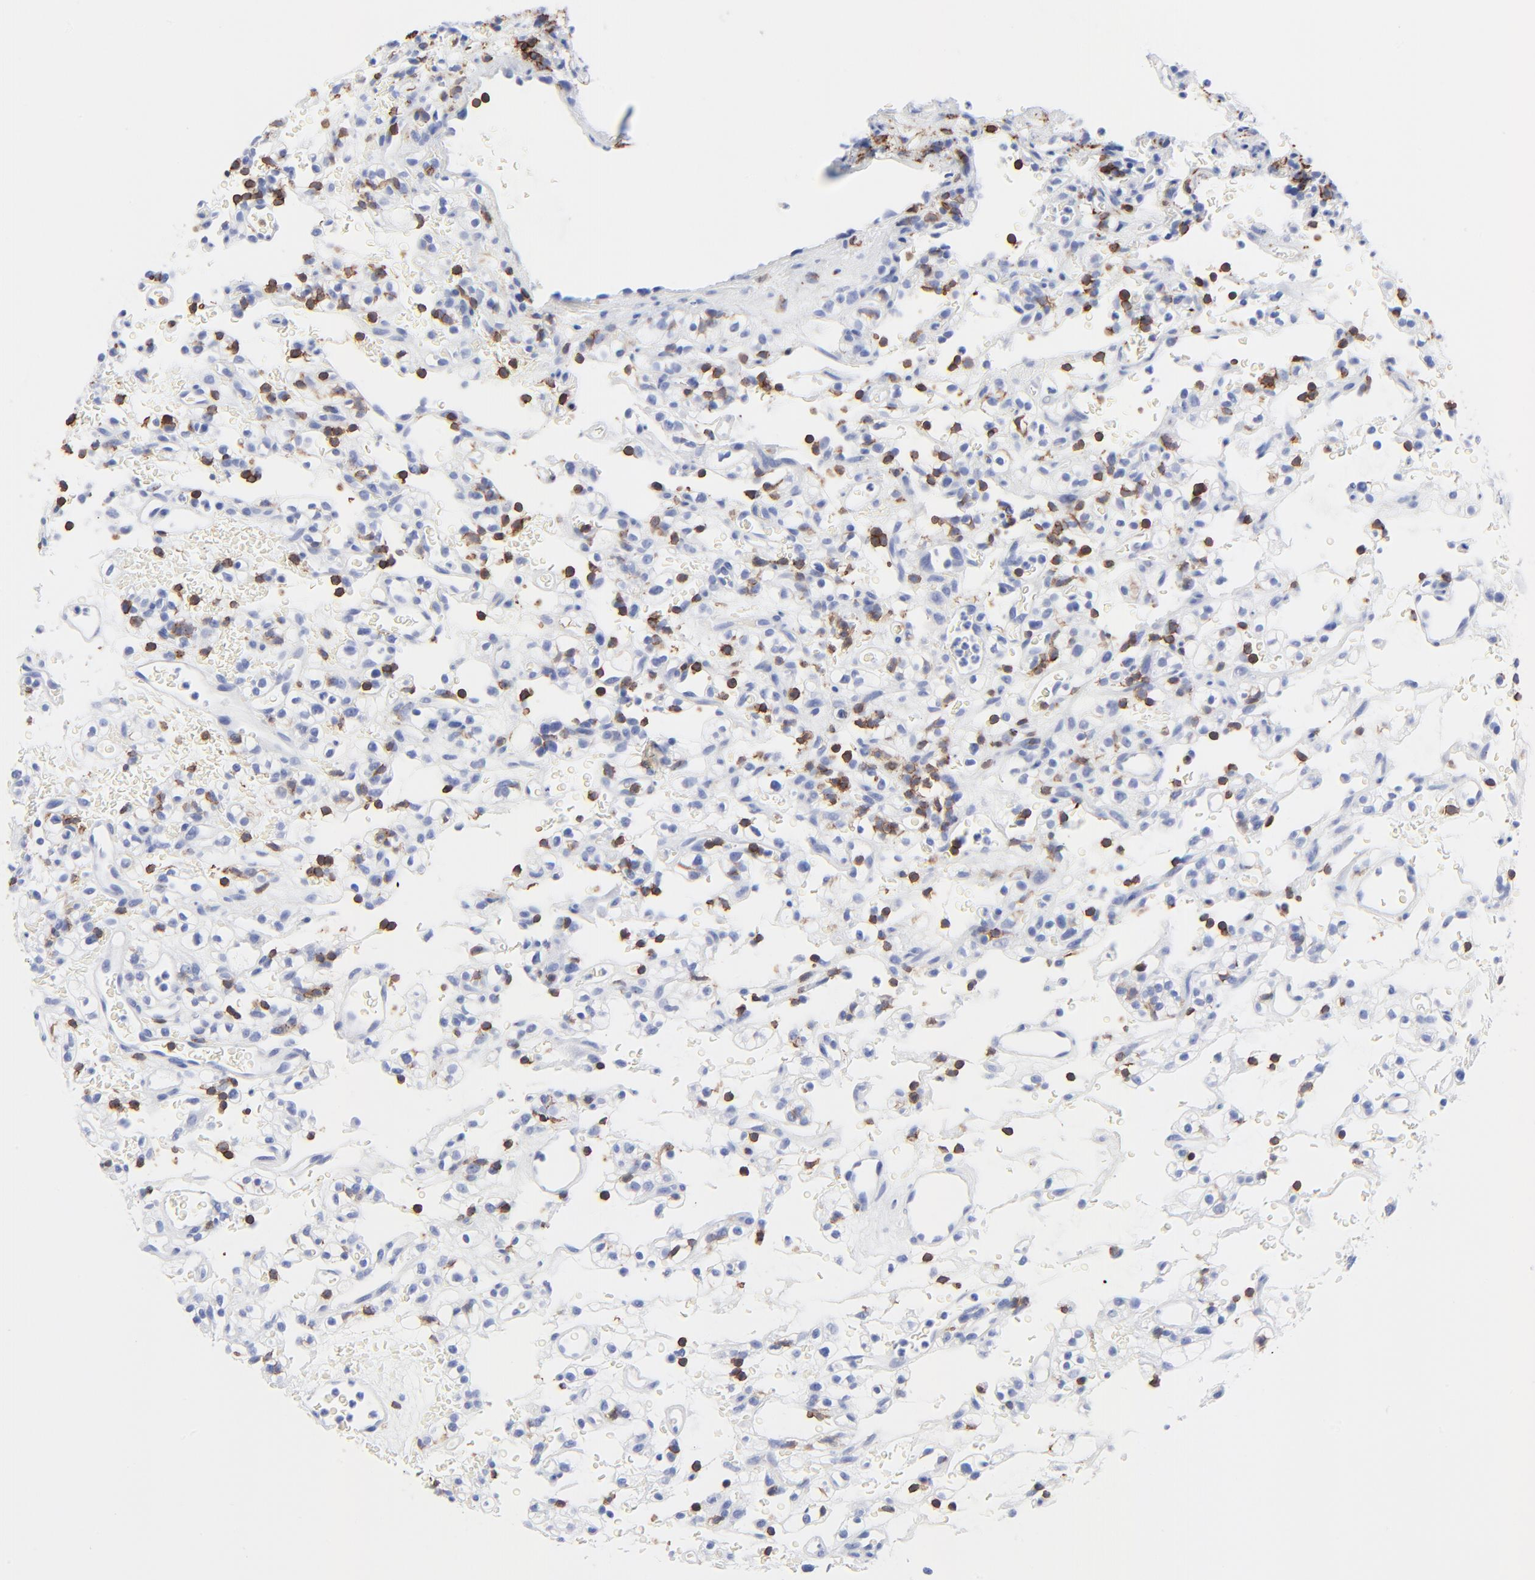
{"staining": {"intensity": "negative", "quantity": "none", "location": "none"}, "tissue": "renal cancer", "cell_type": "Tumor cells", "image_type": "cancer", "snomed": [{"axis": "morphology", "description": "Normal tissue, NOS"}, {"axis": "morphology", "description": "Adenocarcinoma, NOS"}, {"axis": "topography", "description": "Kidney"}], "caption": "Micrograph shows no protein positivity in tumor cells of renal adenocarcinoma tissue.", "gene": "LCK", "patient": {"sex": "female", "age": 72}}